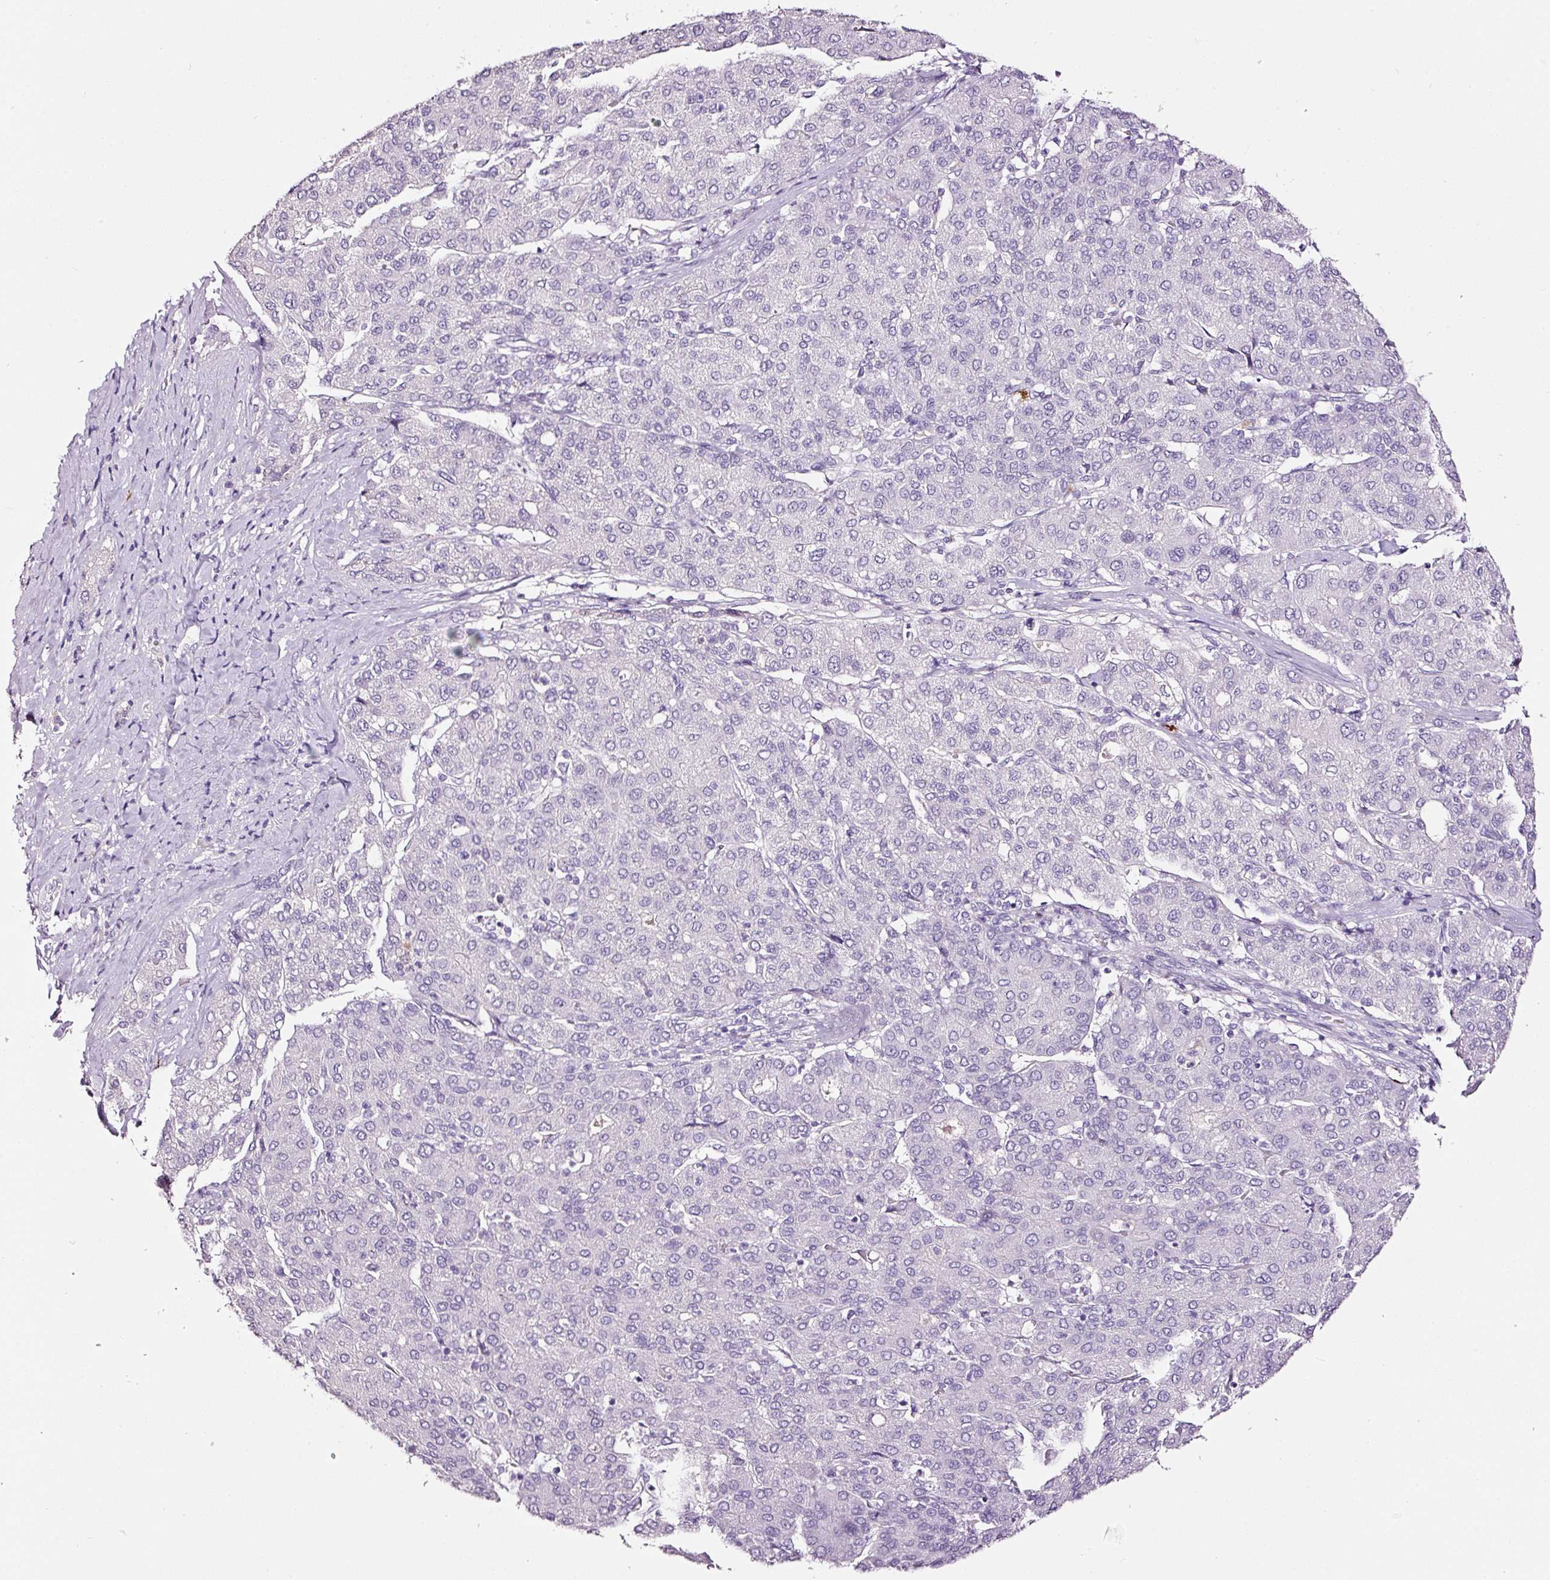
{"staining": {"intensity": "negative", "quantity": "none", "location": "none"}, "tissue": "liver cancer", "cell_type": "Tumor cells", "image_type": "cancer", "snomed": [{"axis": "morphology", "description": "Carcinoma, Hepatocellular, NOS"}, {"axis": "topography", "description": "Liver"}], "caption": "This is an immunohistochemistry histopathology image of human liver cancer (hepatocellular carcinoma). There is no positivity in tumor cells.", "gene": "LAMP3", "patient": {"sex": "male", "age": 65}}